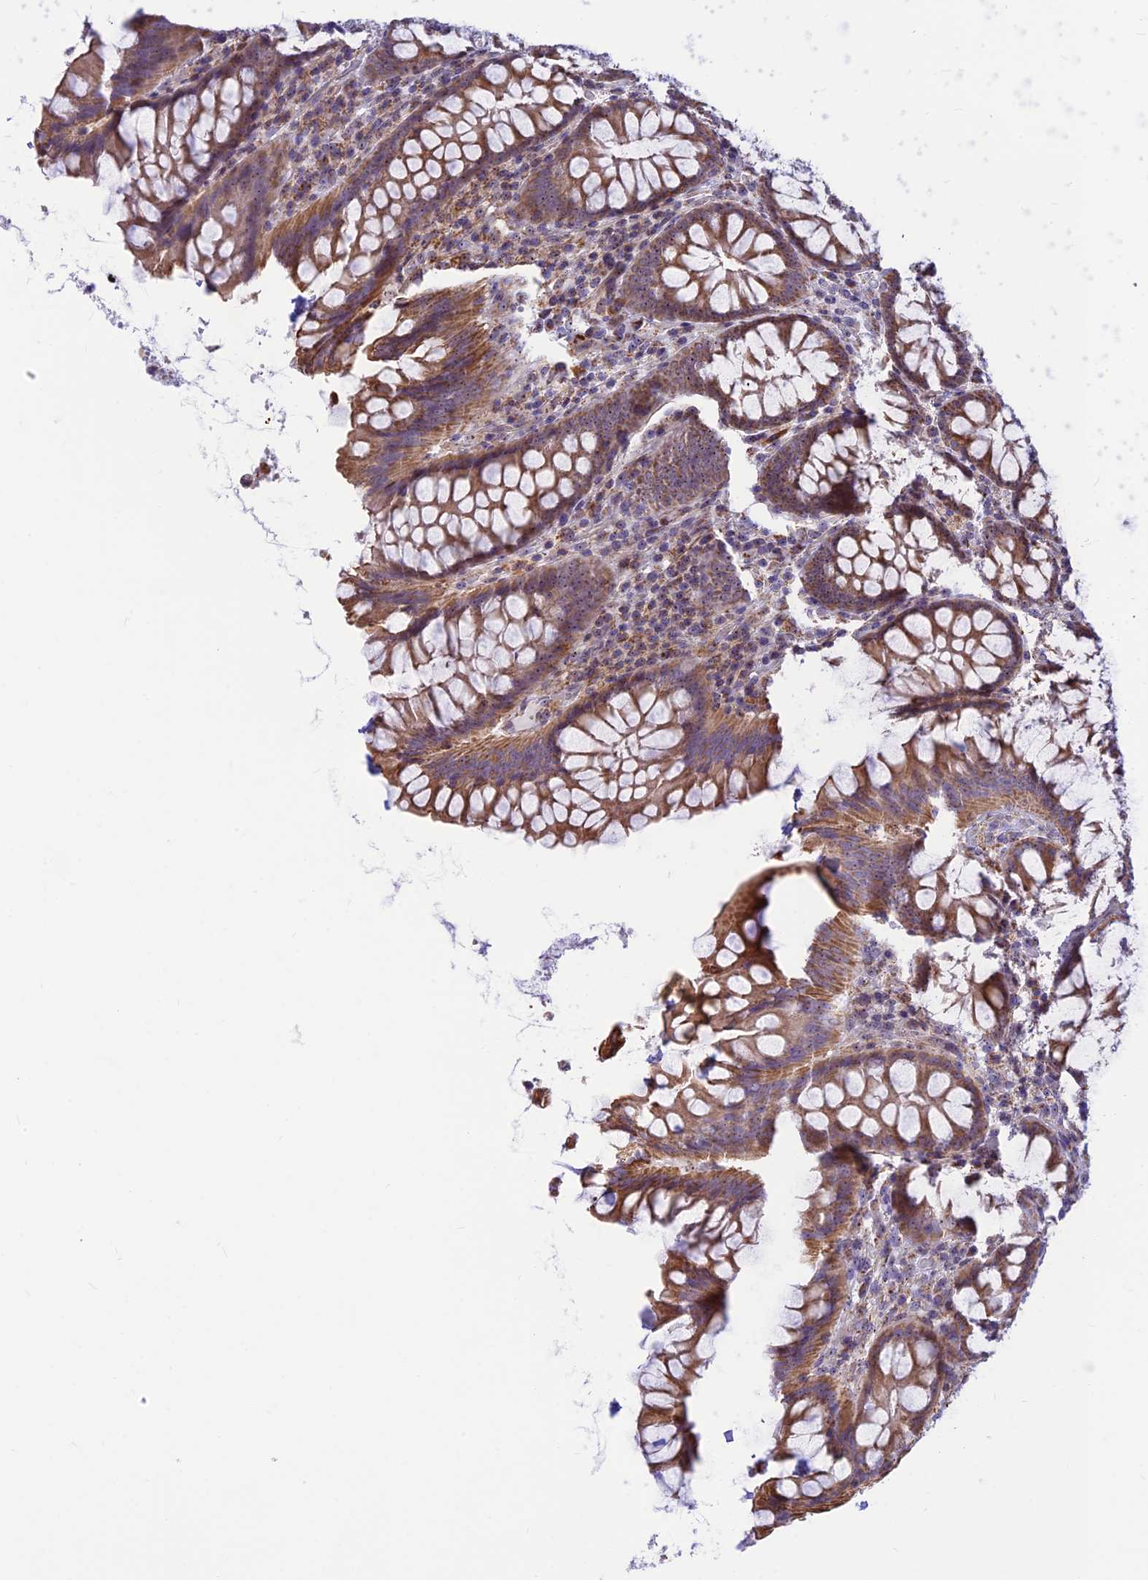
{"staining": {"intensity": "moderate", "quantity": ">75%", "location": "cytoplasmic/membranous"}, "tissue": "colon", "cell_type": "Endothelial cells", "image_type": "normal", "snomed": [{"axis": "morphology", "description": "Normal tissue, NOS"}, {"axis": "topography", "description": "Colon"}], "caption": "Endothelial cells reveal medium levels of moderate cytoplasmic/membranous positivity in approximately >75% of cells in unremarkable human colon.", "gene": "POLR1G", "patient": {"sex": "female", "age": 79}}